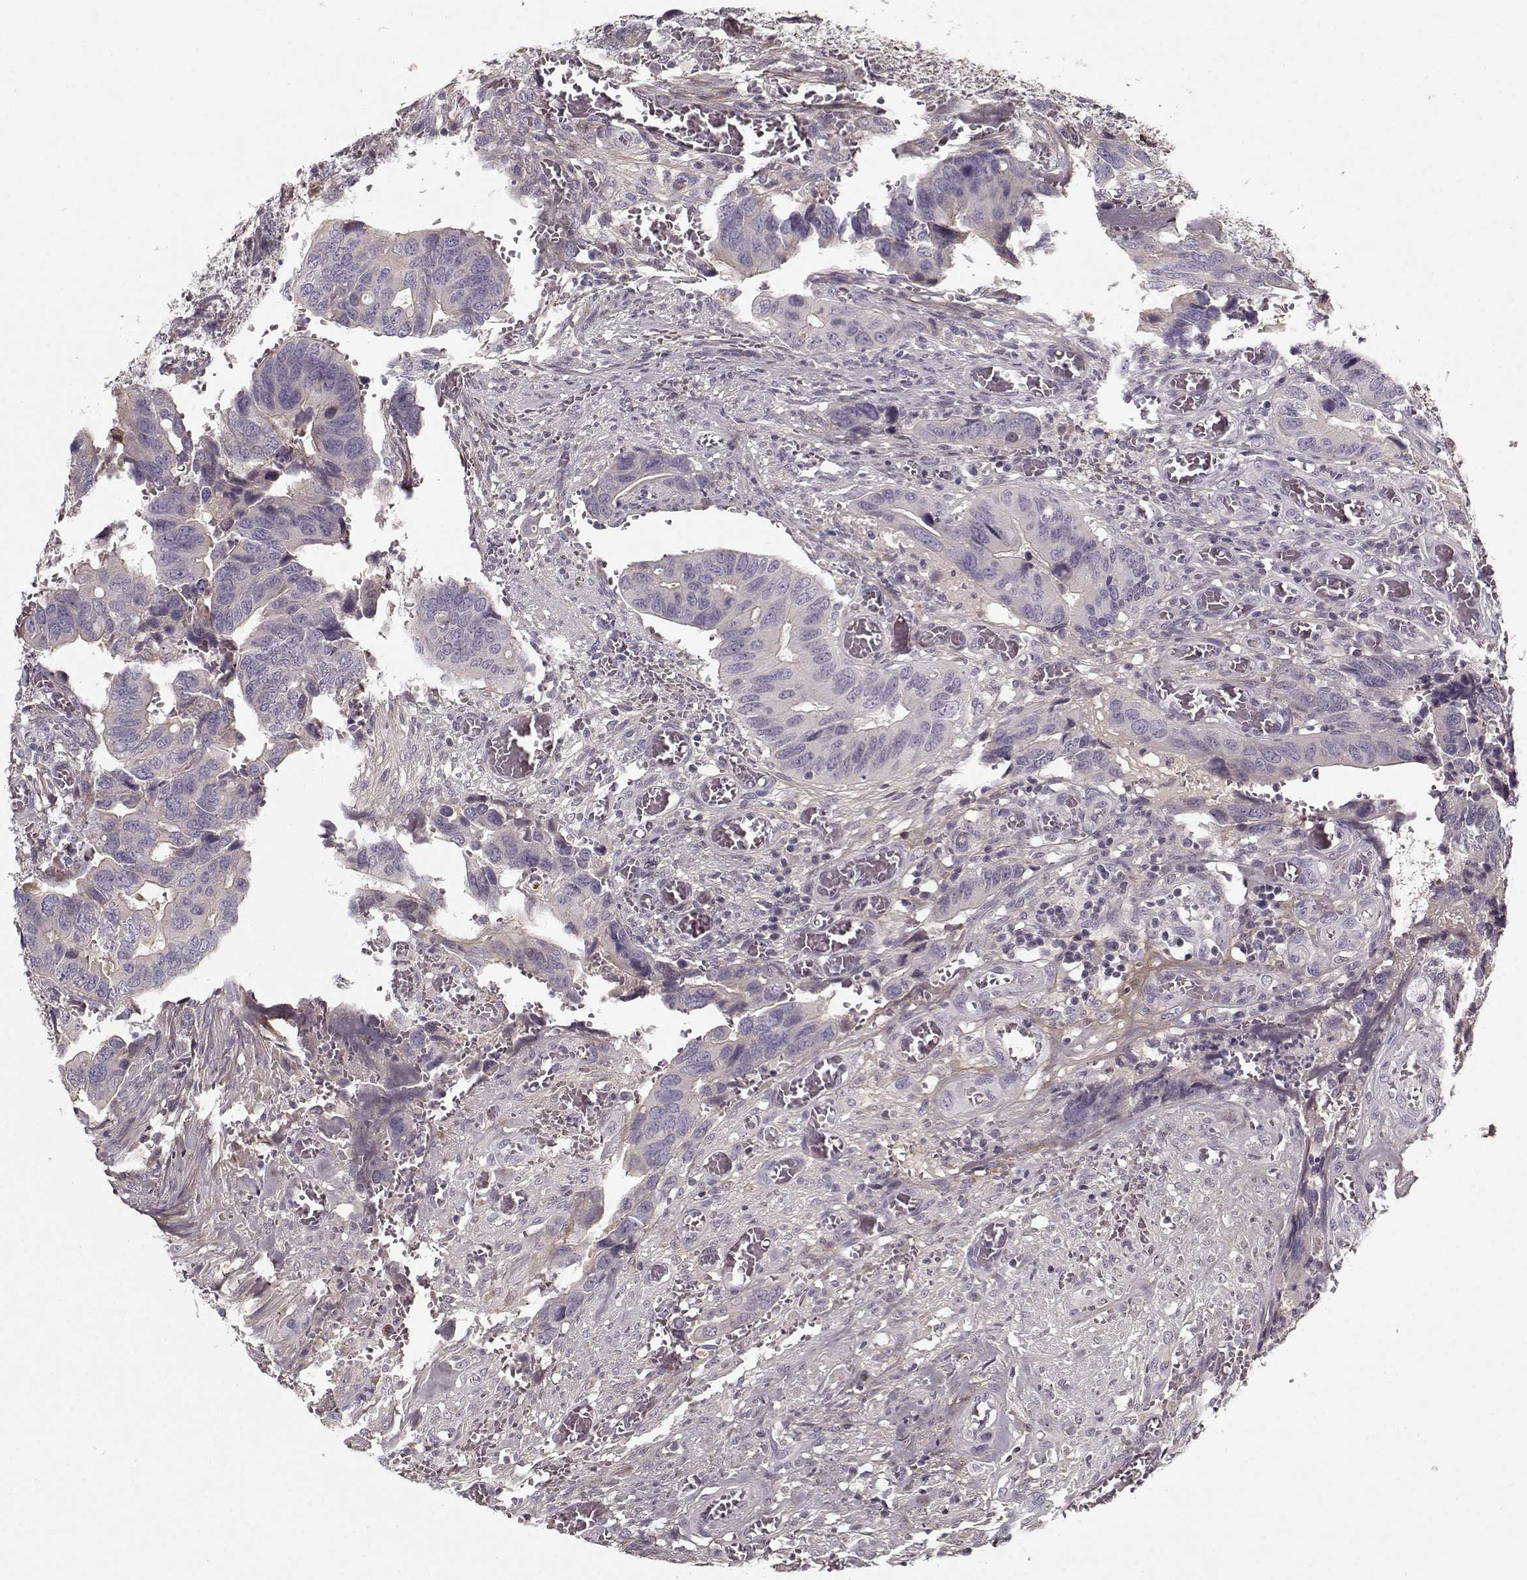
{"staining": {"intensity": "negative", "quantity": "none", "location": "none"}, "tissue": "colorectal cancer", "cell_type": "Tumor cells", "image_type": "cancer", "snomed": [{"axis": "morphology", "description": "Adenocarcinoma, NOS"}, {"axis": "topography", "description": "Colon"}], "caption": "Tumor cells are negative for protein expression in human colorectal cancer.", "gene": "LUM", "patient": {"sex": "male", "age": 49}}